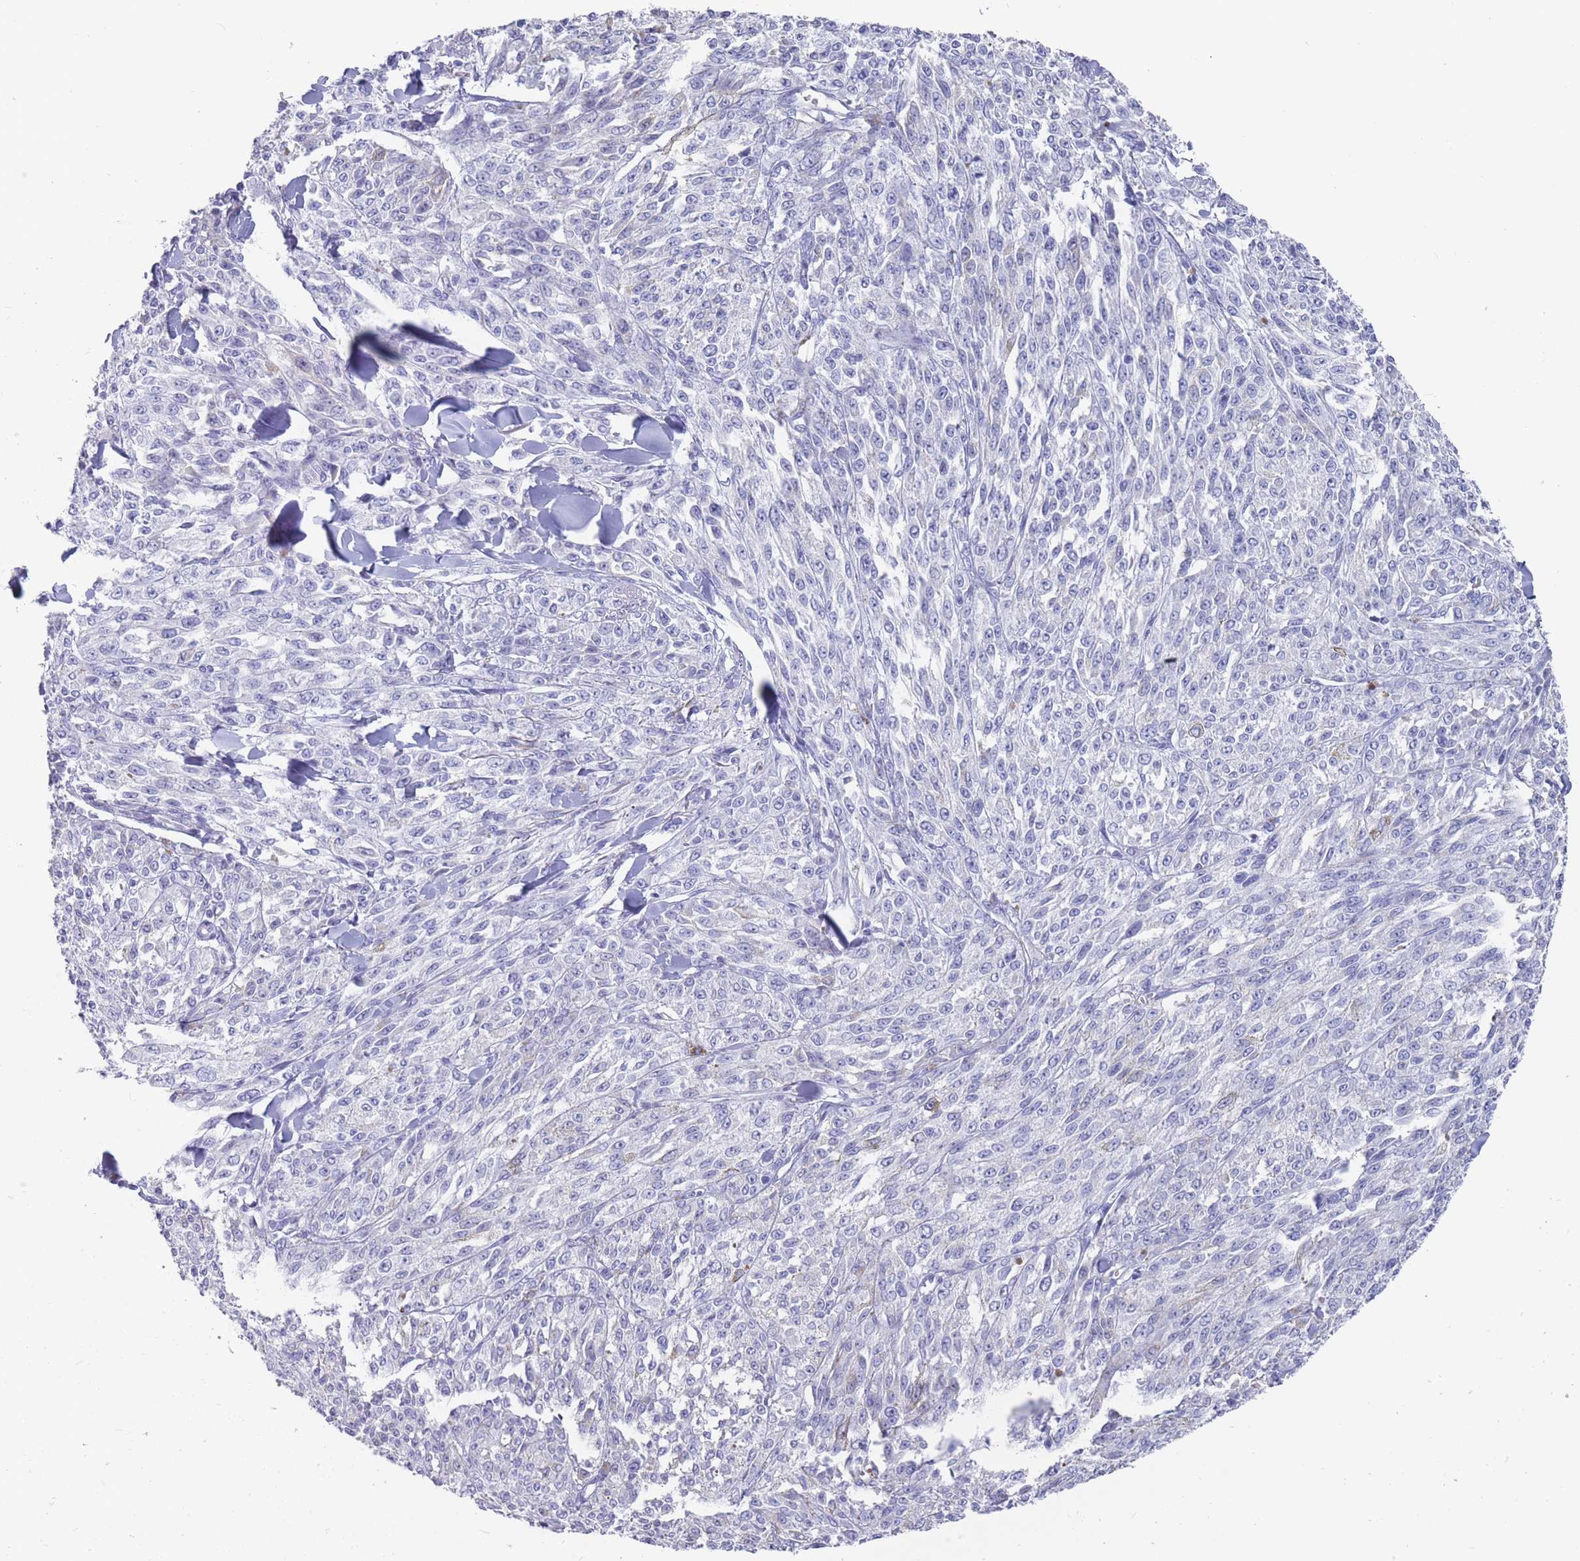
{"staining": {"intensity": "negative", "quantity": "none", "location": "none"}, "tissue": "melanoma", "cell_type": "Tumor cells", "image_type": "cancer", "snomed": [{"axis": "morphology", "description": "Malignant melanoma, NOS"}, {"axis": "topography", "description": "Skin"}], "caption": "This is an immunohistochemistry (IHC) photomicrograph of human malignant melanoma. There is no staining in tumor cells.", "gene": "ST8SIA5", "patient": {"sex": "female", "age": 52}}